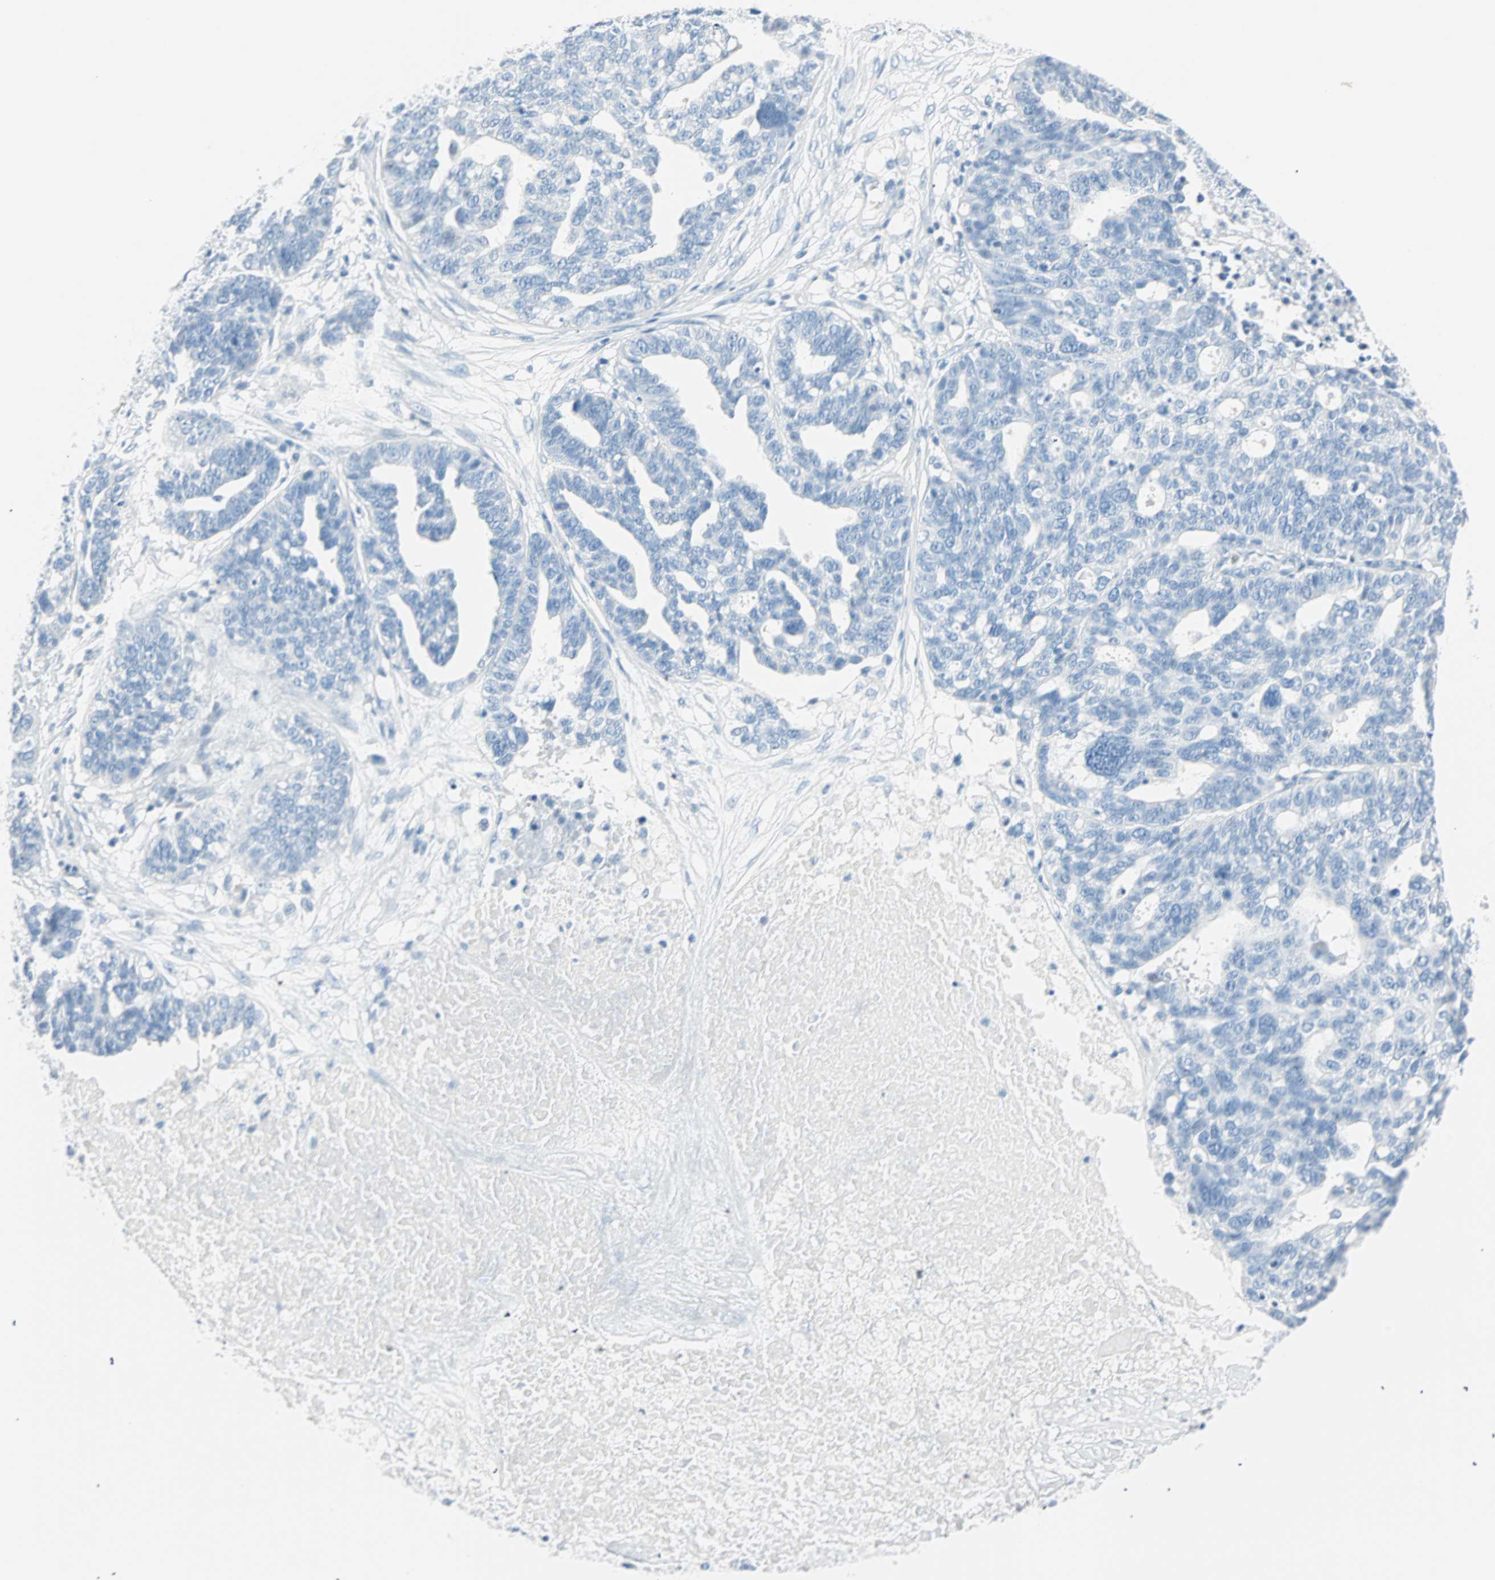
{"staining": {"intensity": "negative", "quantity": "none", "location": "none"}, "tissue": "ovarian cancer", "cell_type": "Tumor cells", "image_type": "cancer", "snomed": [{"axis": "morphology", "description": "Cystadenocarcinoma, serous, NOS"}, {"axis": "topography", "description": "Ovary"}], "caption": "High power microscopy histopathology image of an immunohistochemistry (IHC) micrograph of ovarian cancer (serous cystadenocarcinoma), revealing no significant expression in tumor cells.", "gene": "NES", "patient": {"sex": "female", "age": 59}}